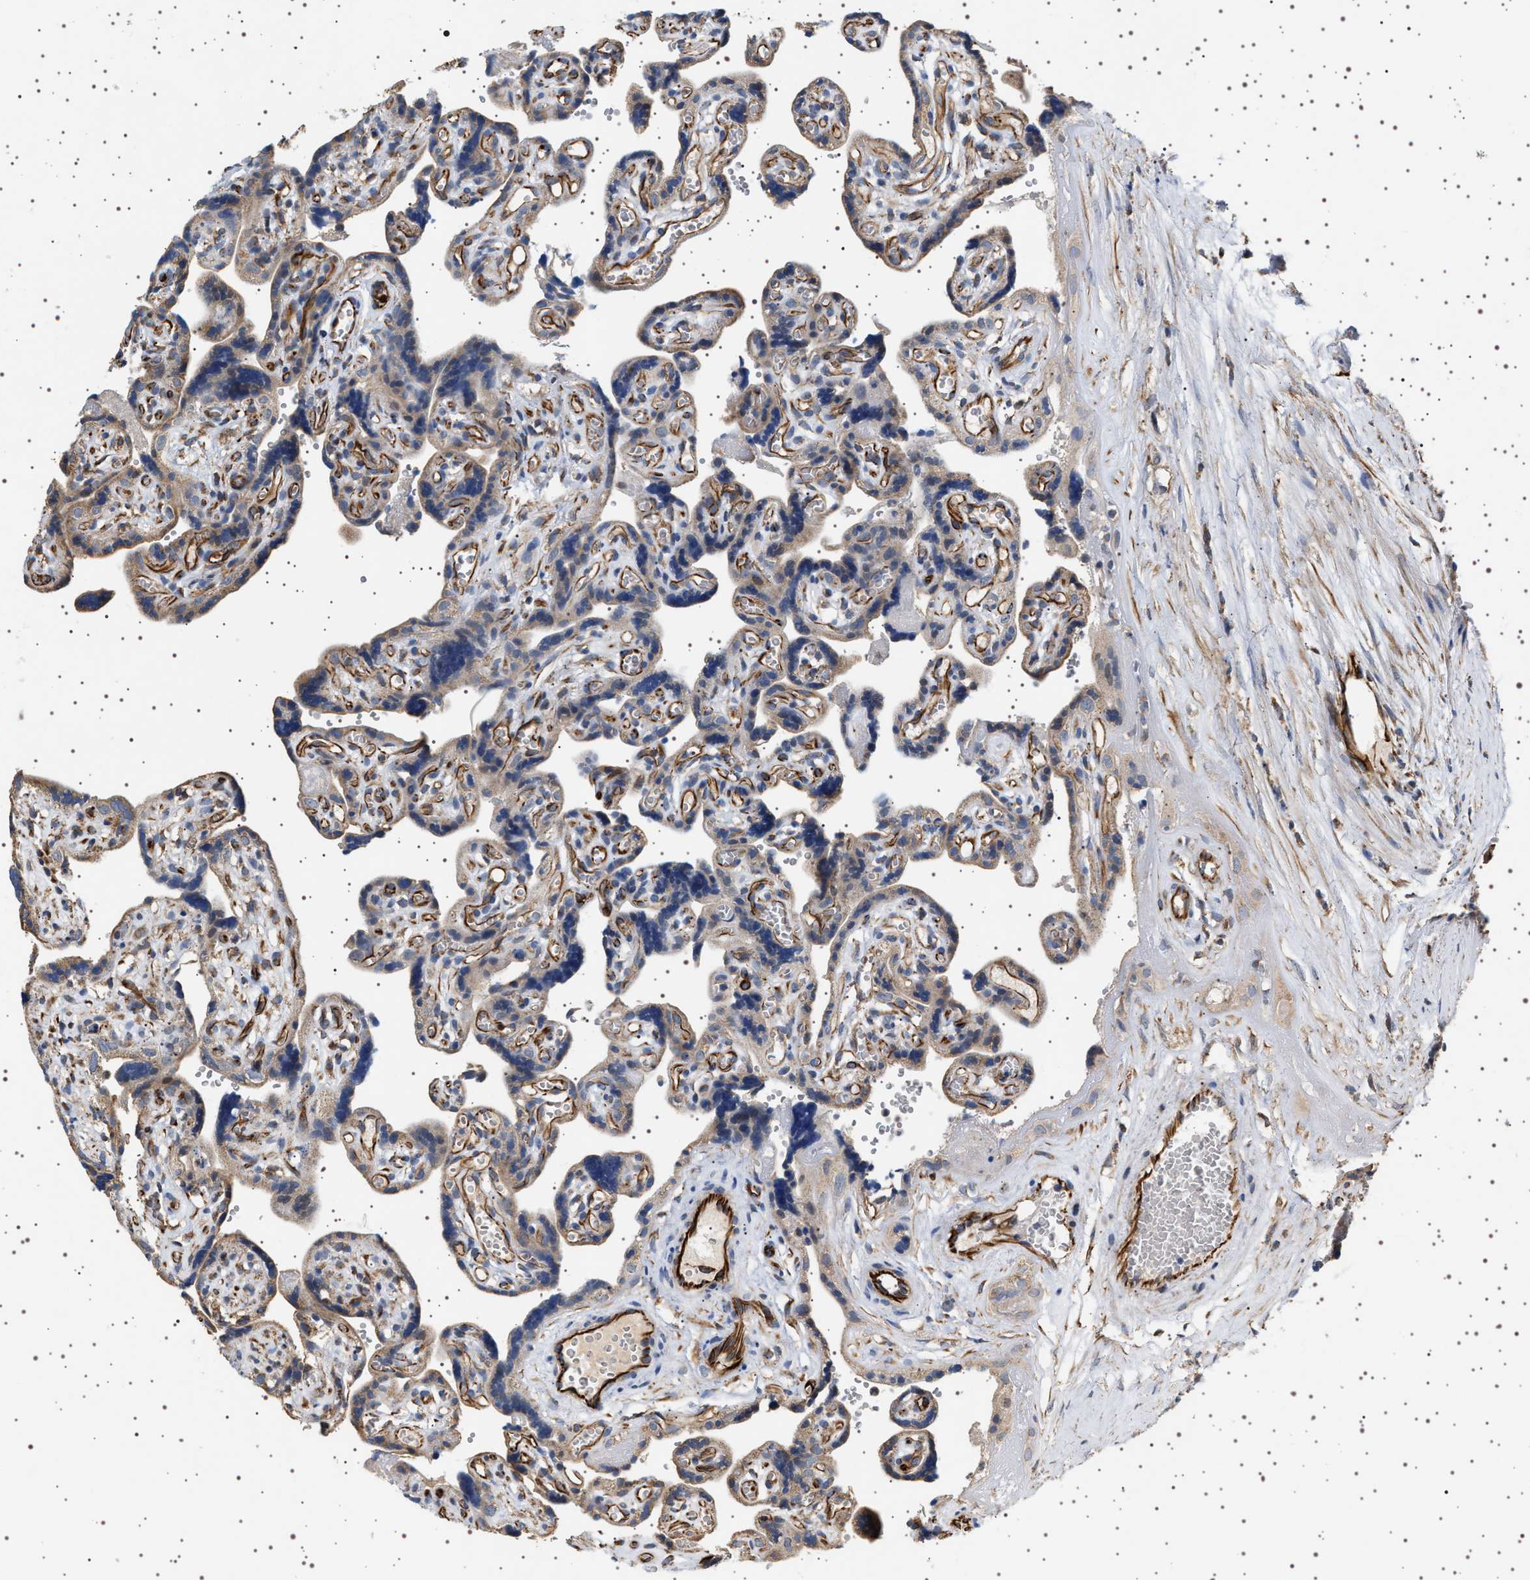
{"staining": {"intensity": "moderate", "quantity": ">75%", "location": "cytoplasmic/membranous"}, "tissue": "placenta", "cell_type": "Decidual cells", "image_type": "normal", "snomed": [{"axis": "morphology", "description": "Normal tissue, NOS"}, {"axis": "topography", "description": "Placenta"}], "caption": "Moderate cytoplasmic/membranous protein positivity is identified in about >75% of decidual cells in placenta. (DAB IHC, brown staining for protein, blue staining for nuclei).", "gene": "TRUB2", "patient": {"sex": "female", "age": 30}}